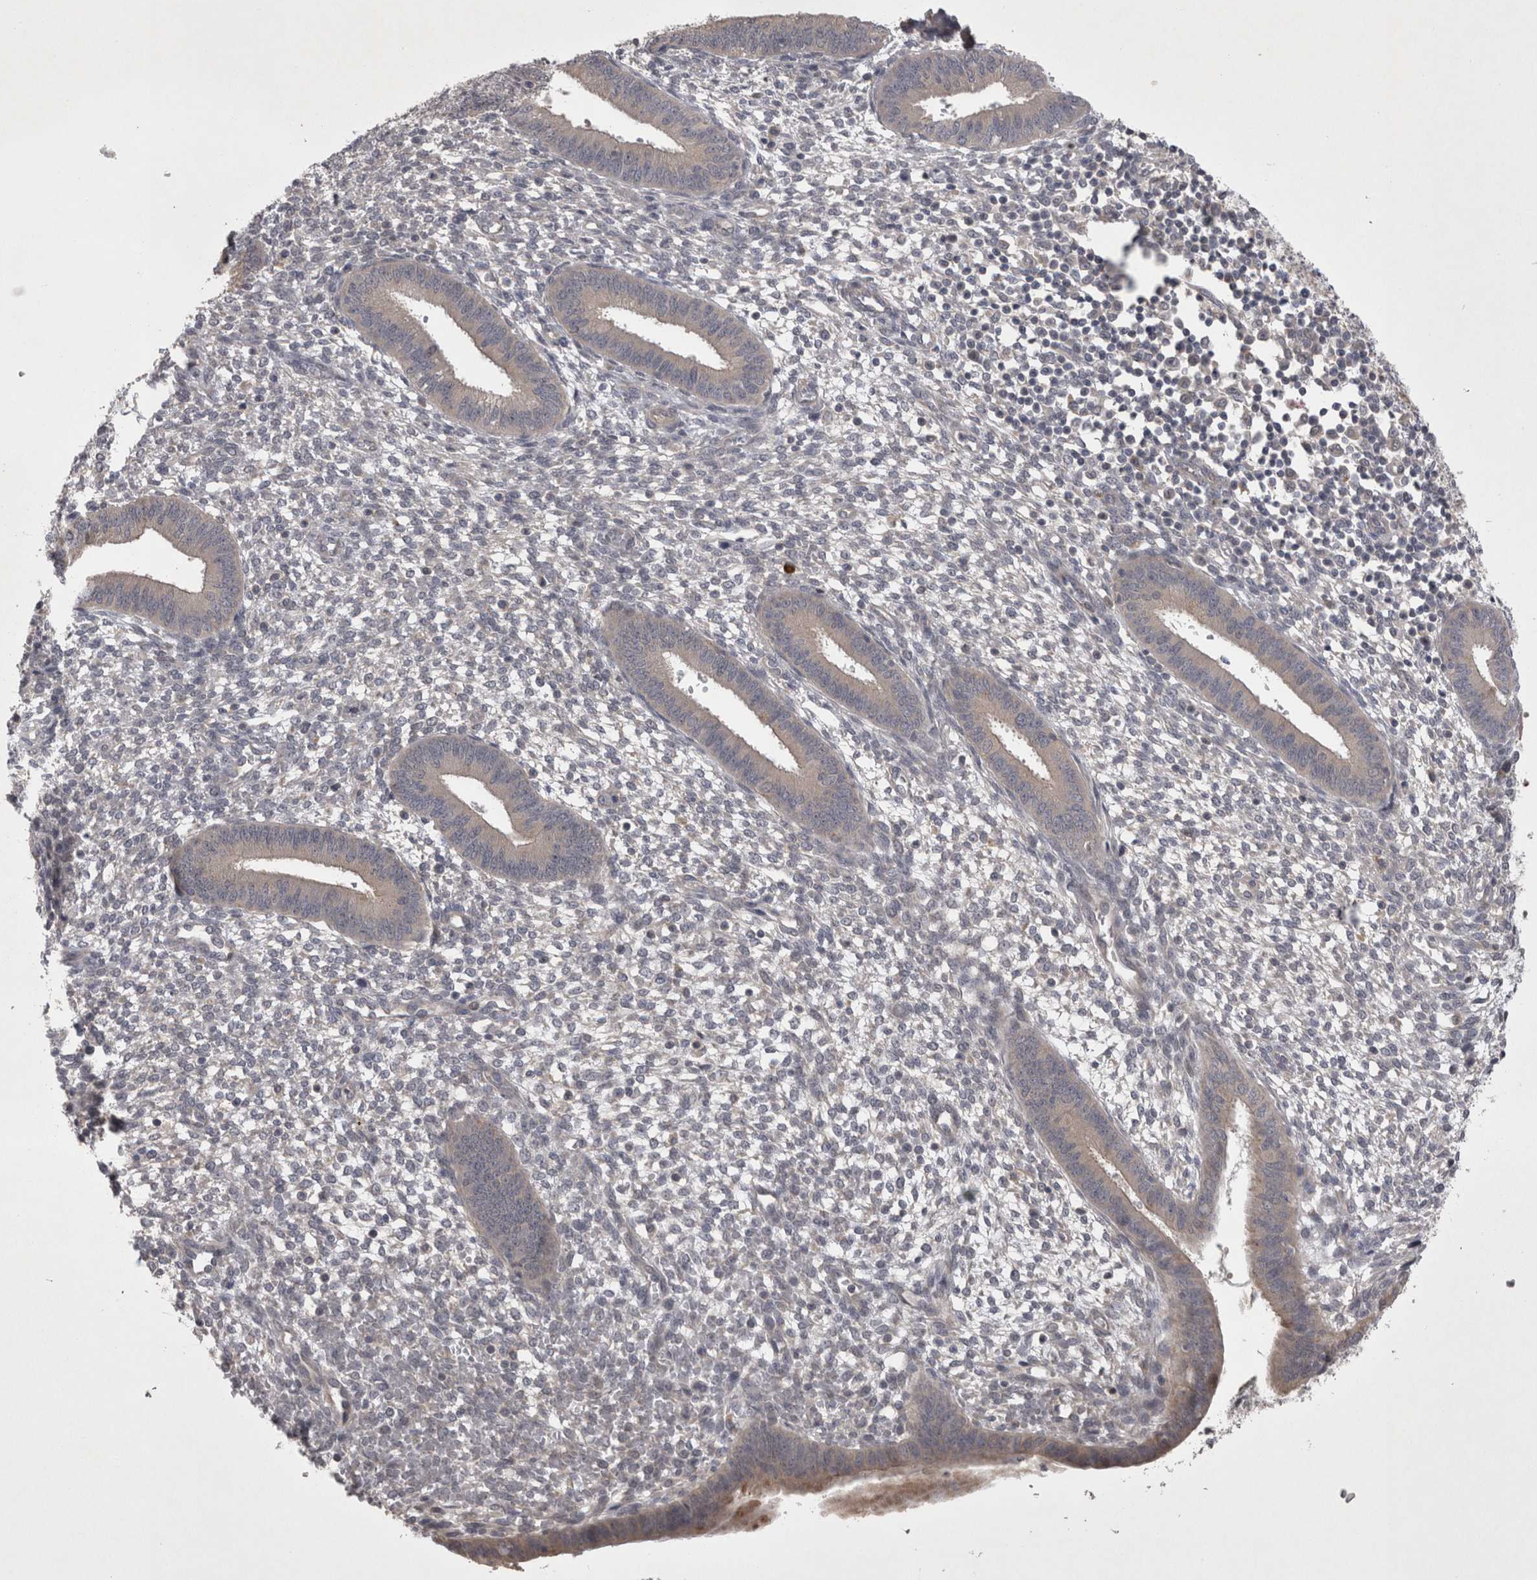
{"staining": {"intensity": "negative", "quantity": "none", "location": "none"}, "tissue": "endometrium", "cell_type": "Cells in endometrial stroma", "image_type": "normal", "snomed": [{"axis": "morphology", "description": "Normal tissue, NOS"}, {"axis": "topography", "description": "Endometrium"}], "caption": "This is an immunohistochemistry histopathology image of benign human endometrium. There is no staining in cells in endometrial stroma.", "gene": "CTBS", "patient": {"sex": "female", "age": 46}}